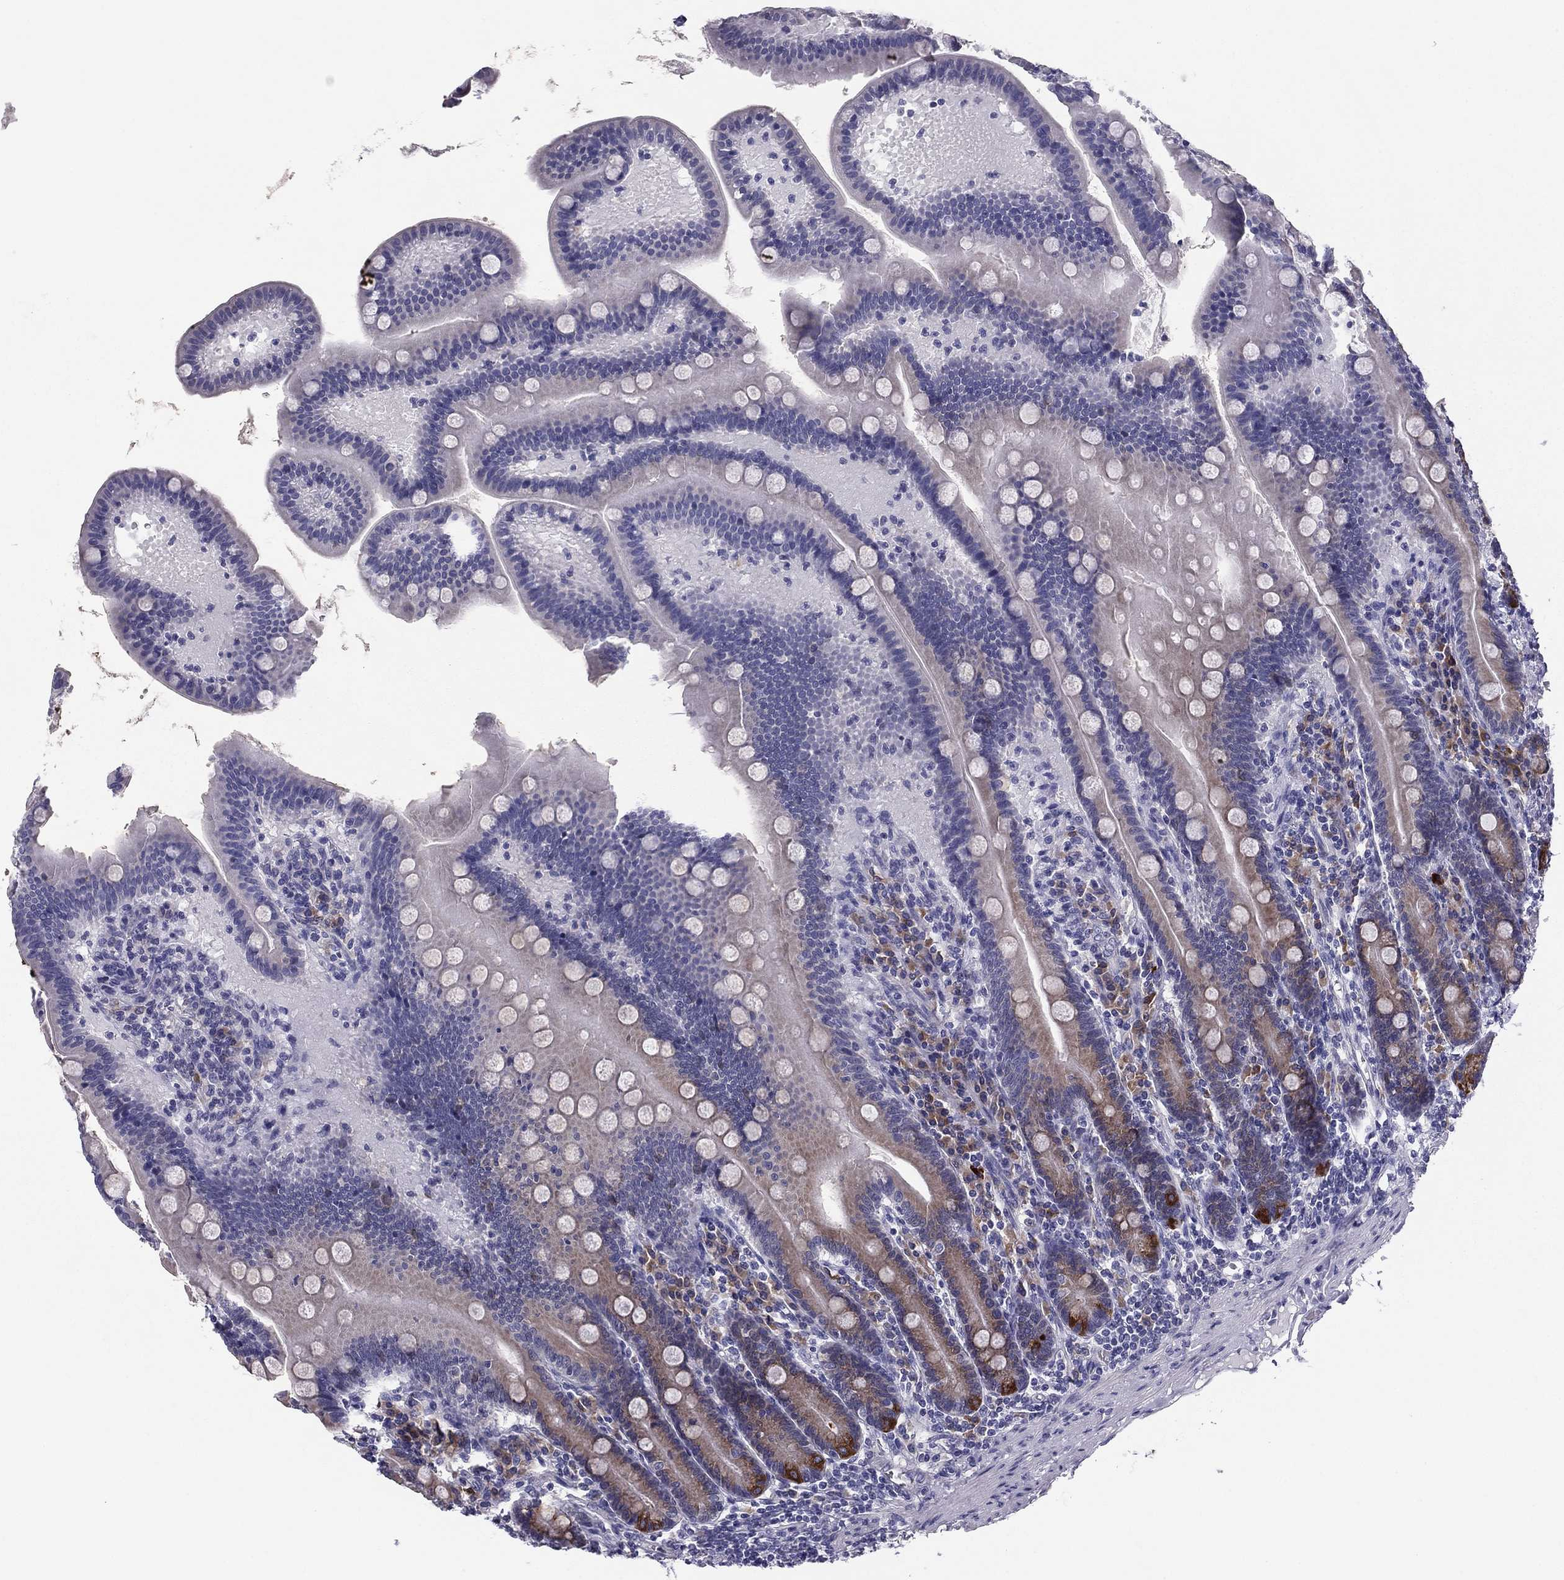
{"staining": {"intensity": "strong", "quantity": "<25%", "location": "cytoplasmic/membranous"}, "tissue": "small intestine", "cell_type": "Glandular cells", "image_type": "normal", "snomed": [{"axis": "morphology", "description": "Normal tissue, NOS"}, {"axis": "topography", "description": "Small intestine"}], "caption": "Immunohistochemical staining of benign human small intestine demonstrates medium levels of strong cytoplasmic/membranous expression in approximately <25% of glandular cells.", "gene": "TMED3", "patient": {"sex": "male", "age": 66}}